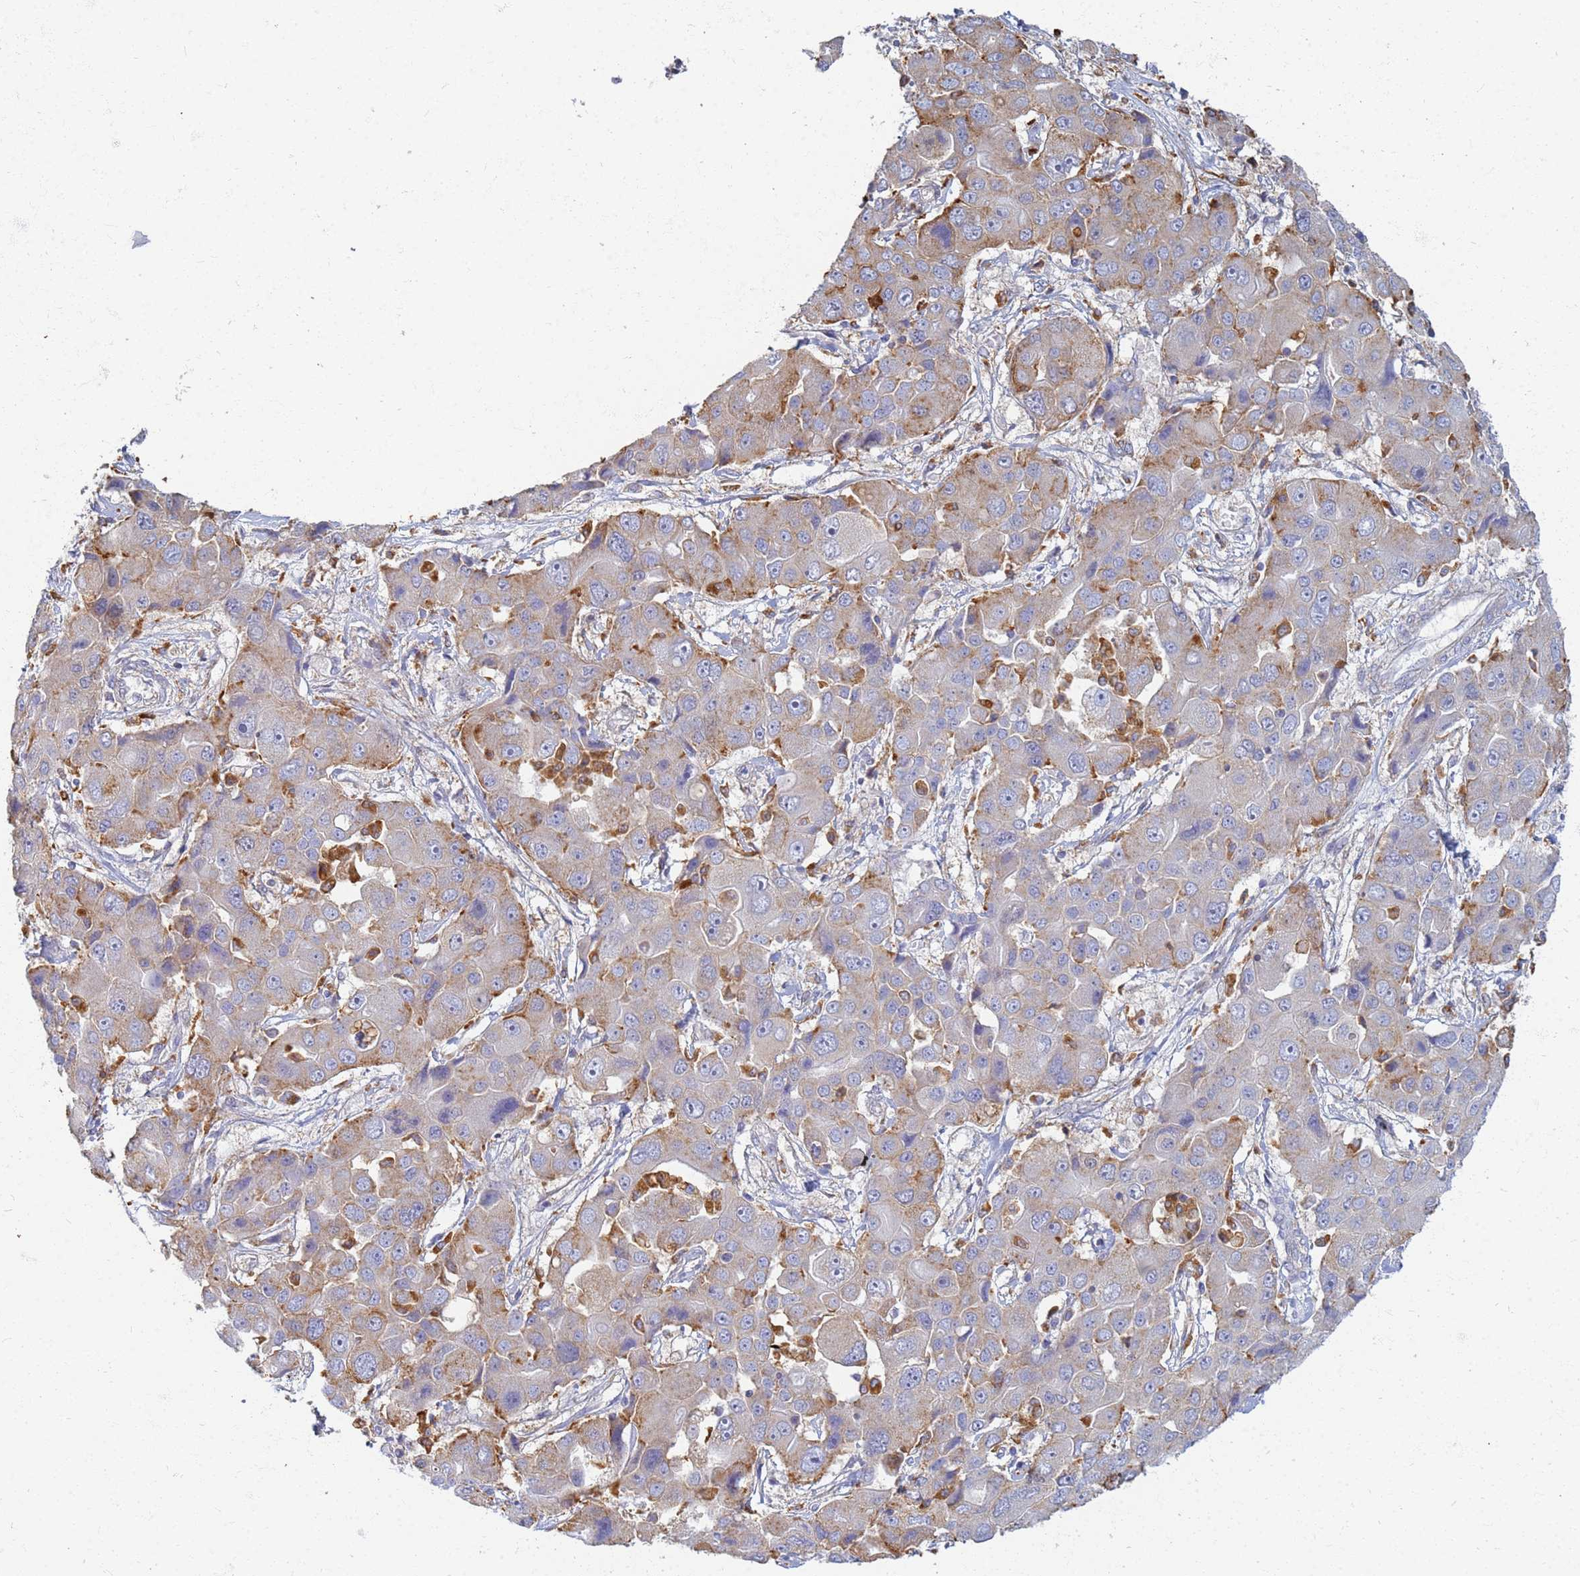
{"staining": {"intensity": "weak", "quantity": "<25%", "location": "cytoplasmic/membranous"}, "tissue": "liver cancer", "cell_type": "Tumor cells", "image_type": "cancer", "snomed": [{"axis": "morphology", "description": "Cholangiocarcinoma"}, {"axis": "topography", "description": "Liver"}], "caption": "IHC photomicrograph of human liver cancer stained for a protein (brown), which displays no expression in tumor cells. Nuclei are stained in blue.", "gene": "ATP6V1E1", "patient": {"sex": "male", "age": 67}}